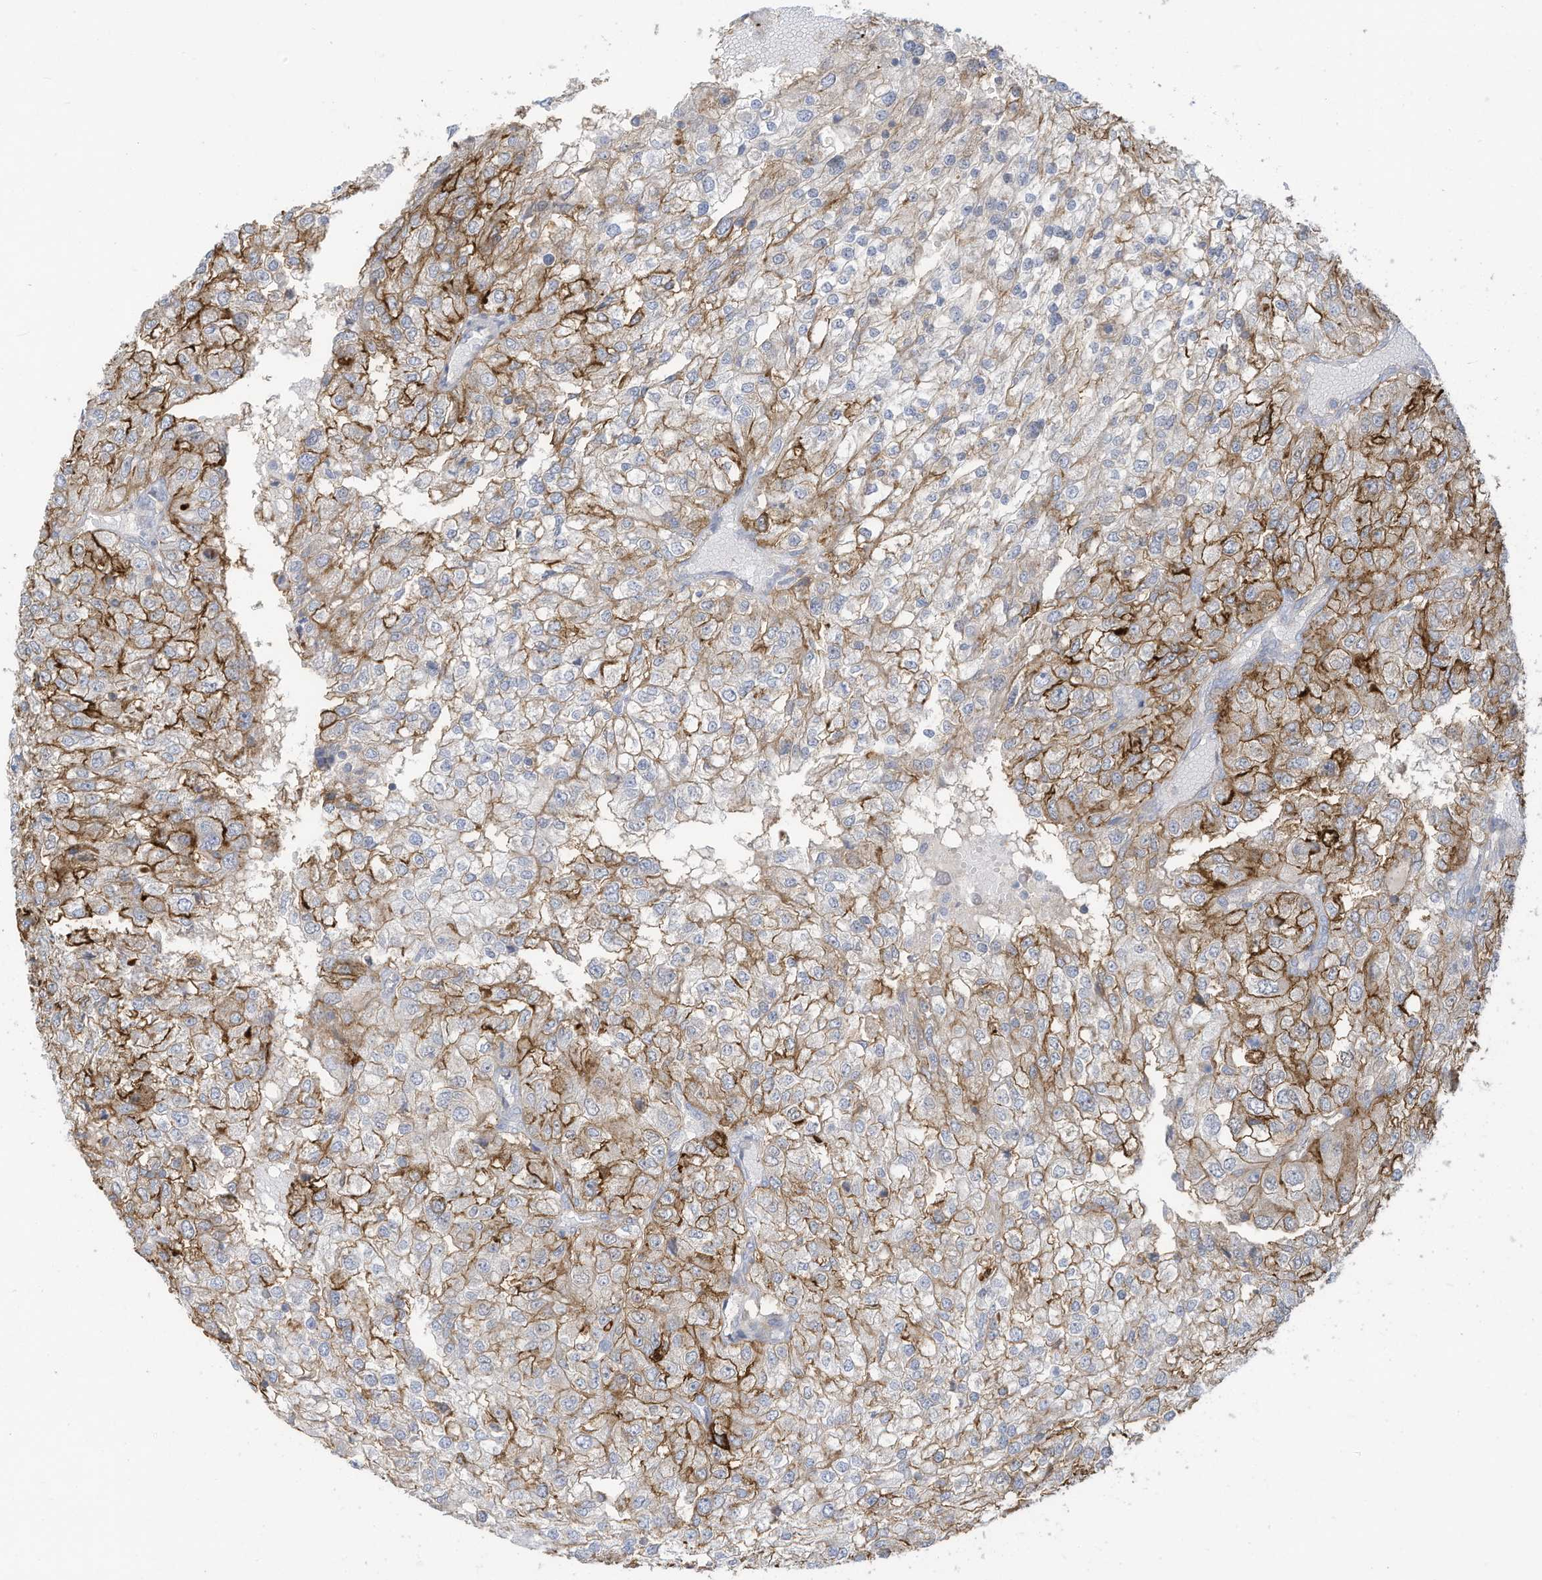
{"staining": {"intensity": "moderate", "quantity": ">75%", "location": "cytoplasmic/membranous"}, "tissue": "renal cancer", "cell_type": "Tumor cells", "image_type": "cancer", "snomed": [{"axis": "morphology", "description": "Adenocarcinoma, NOS"}, {"axis": "topography", "description": "Kidney"}], "caption": "A brown stain shows moderate cytoplasmic/membranous expression of a protein in human renal cancer tumor cells.", "gene": "SLC1A5", "patient": {"sex": "female", "age": 54}}